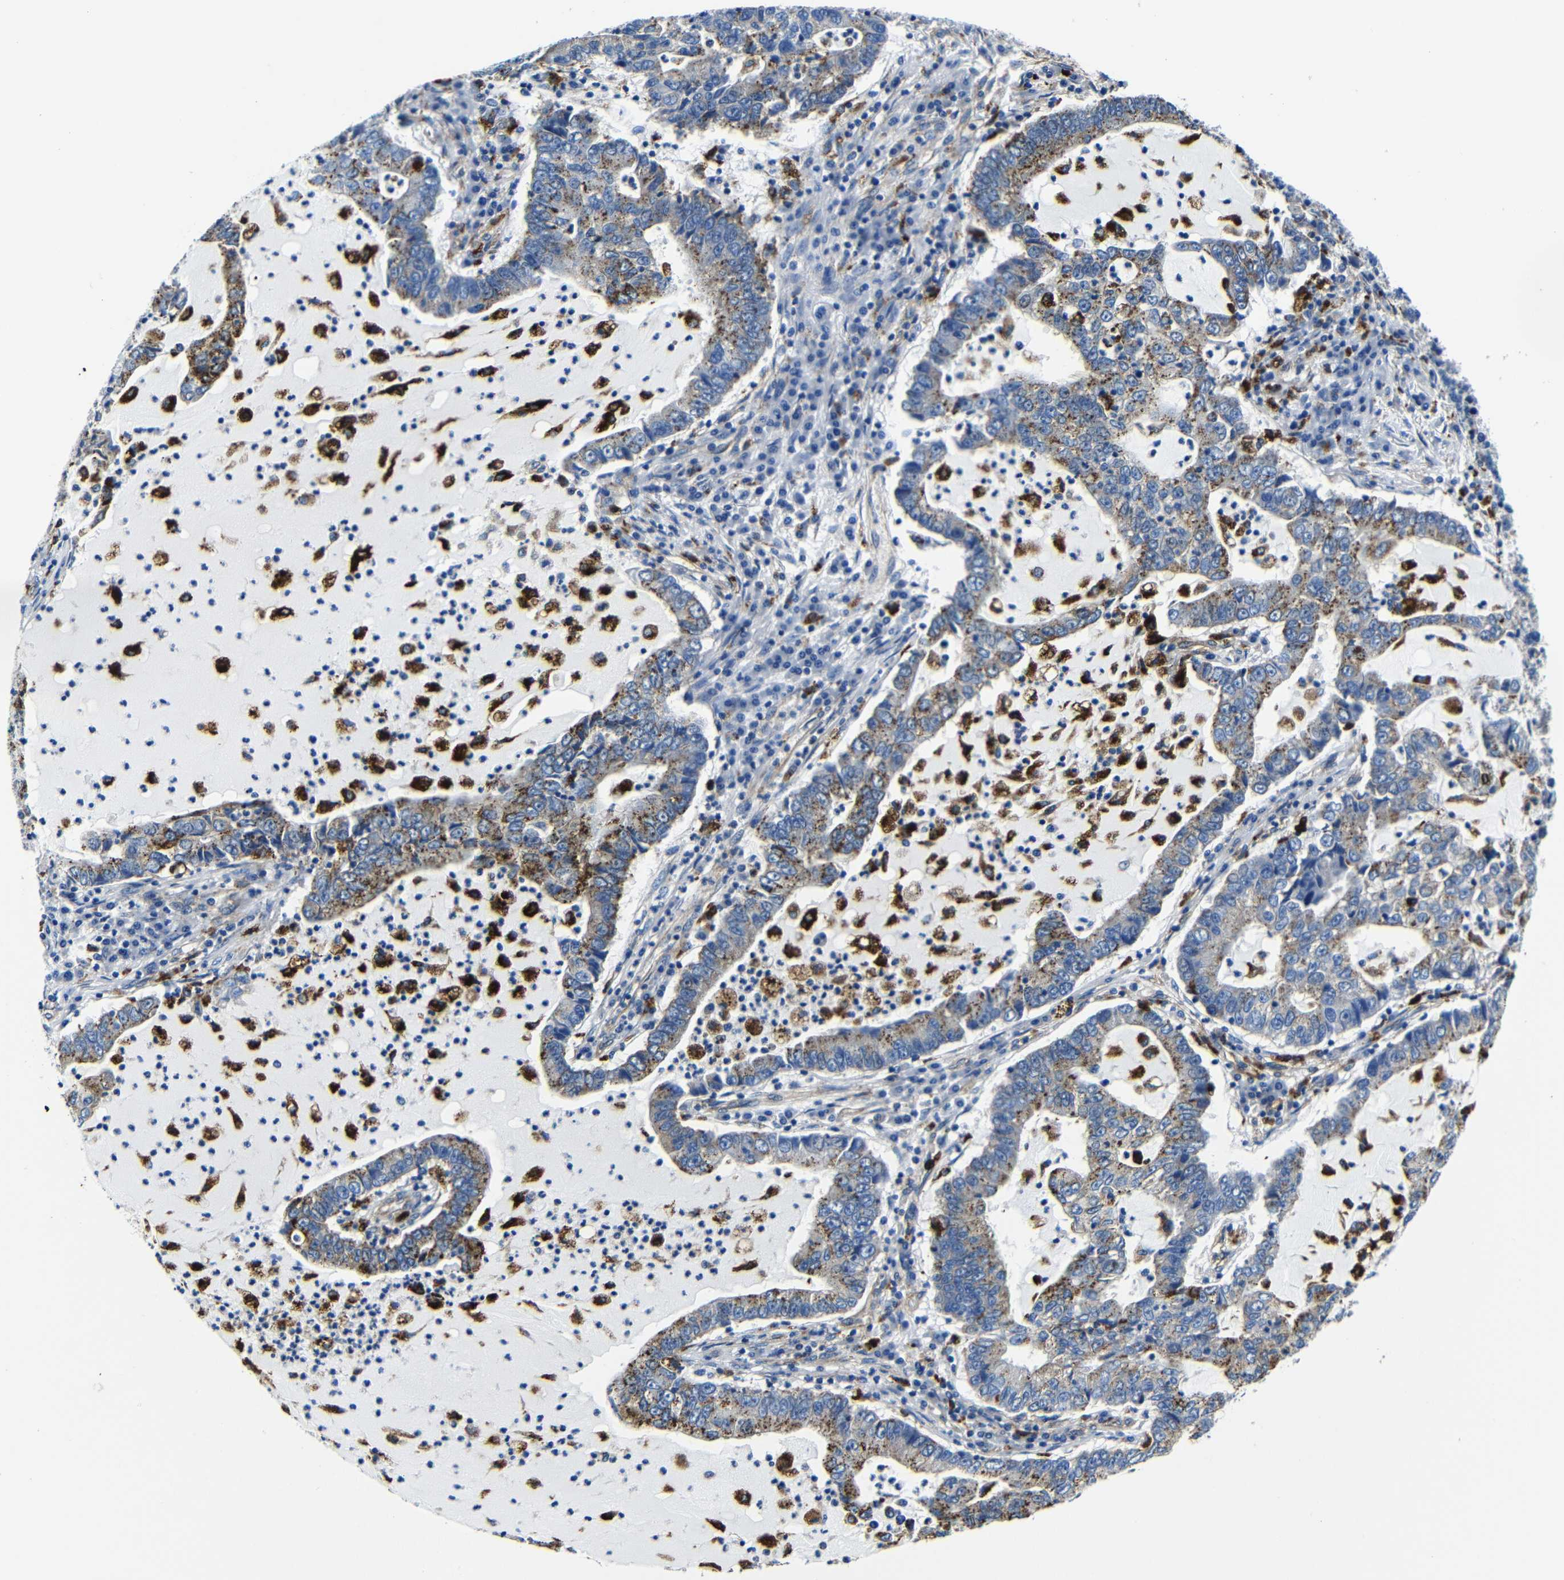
{"staining": {"intensity": "moderate", "quantity": "25%-75%", "location": "cytoplasmic/membranous"}, "tissue": "lung cancer", "cell_type": "Tumor cells", "image_type": "cancer", "snomed": [{"axis": "morphology", "description": "Adenocarcinoma, NOS"}, {"axis": "topography", "description": "Lung"}], "caption": "Lung adenocarcinoma stained with a protein marker reveals moderate staining in tumor cells.", "gene": "GIMAP2", "patient": {"sex": "female", "age": 51}}